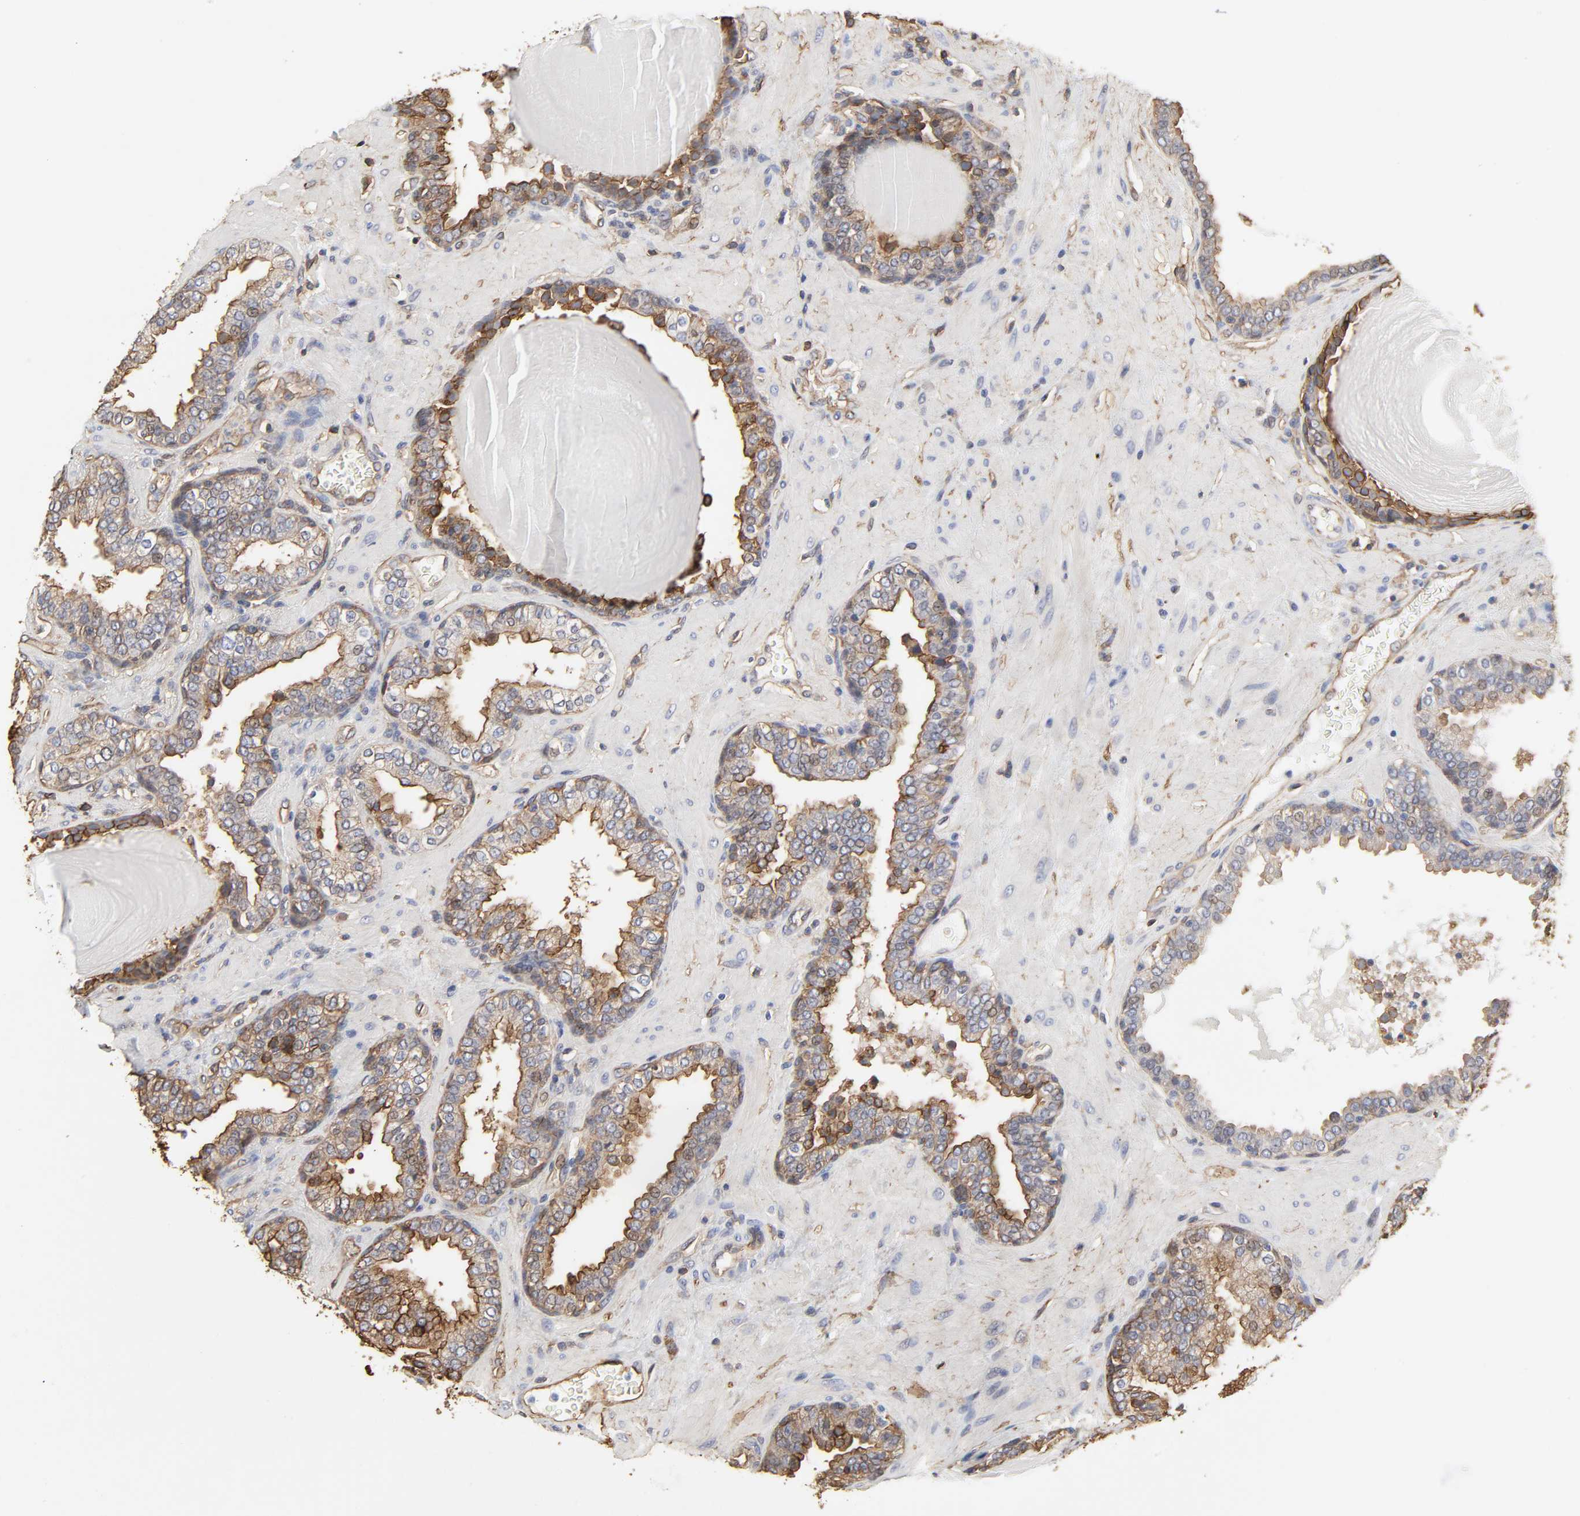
{"staining": {"intensity": "strong", "quantity": ">75%", "location": "cytoplasmic/membranous"}, "tissue": "prostate", "cell_type": "Glandular cells", "image_type": "normal", "snomed": [{"axis": "morphology", "description": "Normal tissue, NOS"}, {"axis": "topography", "description": "Prostate"}], "caption": "This image reveals benign prostate stained with IHC to label a protein in brown. The cytoplasmic/membranous of glandular cells show strong positivity for the protein. Nuclei are counter-stained blue.", "gene": "ANXA2", "patient": {"sex": "male", "age": 51}}